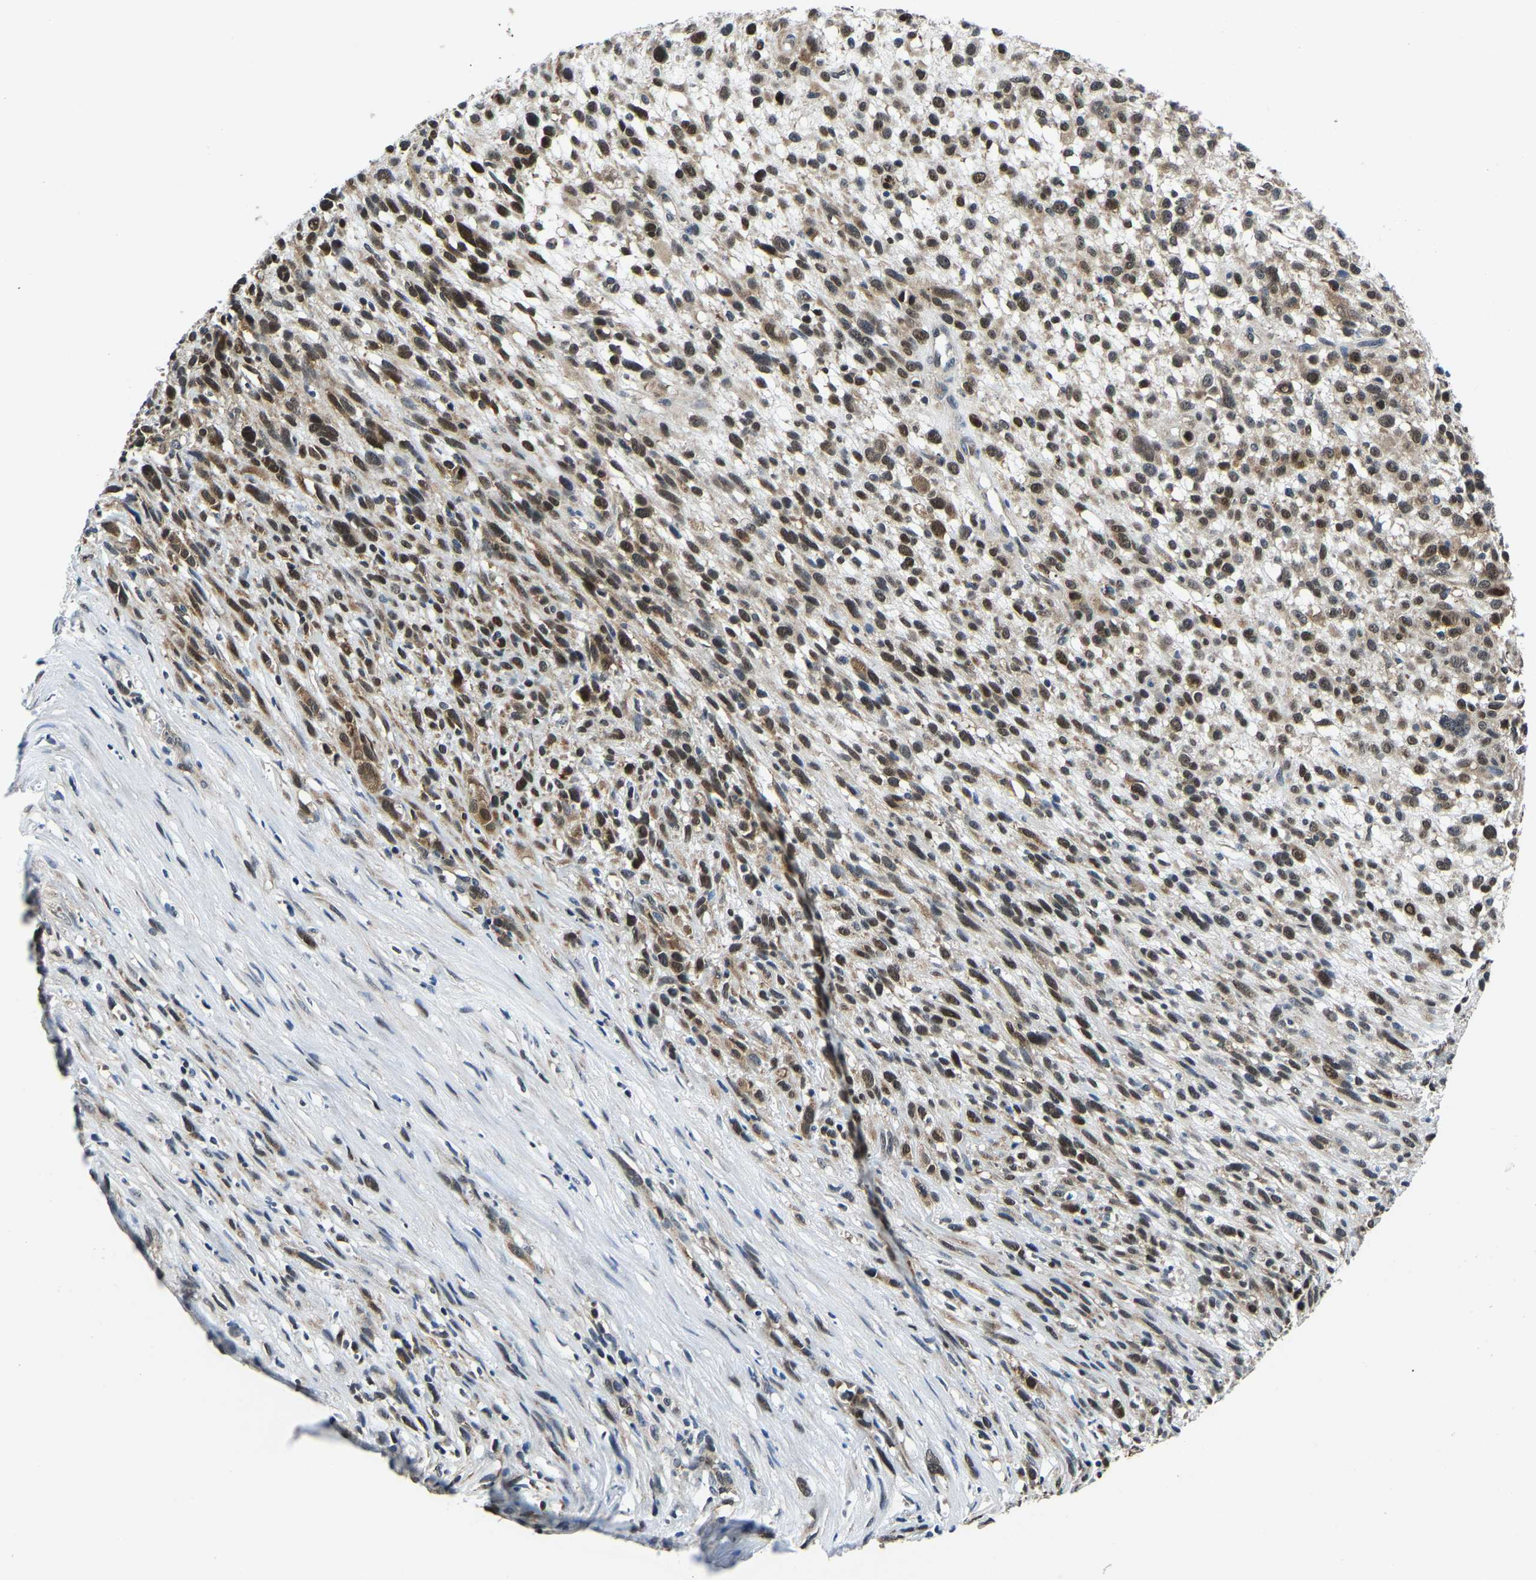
{"staining": {"intensity": "moderate", "quantity": ">75%", "location": "nuclear"}, "tissue": "melanoma", "cell_type": "Tumor cells", "image_type": "cancer", "snomed": [{"axis": "morphology", "description": "Malignant melanoma, NOS"}, {"axis": "topography", "description": "Skin"}], "caption": "IHC image of neoplastic tissue: melanoma stained using immunohistochemistry displays medium levels of moderate protein expression localized specifically in the nuclear of tumor cells, appearing as a nuclear brown color.", "gene": "DFFA", "patient": {"sex": "female", "age": 55}}